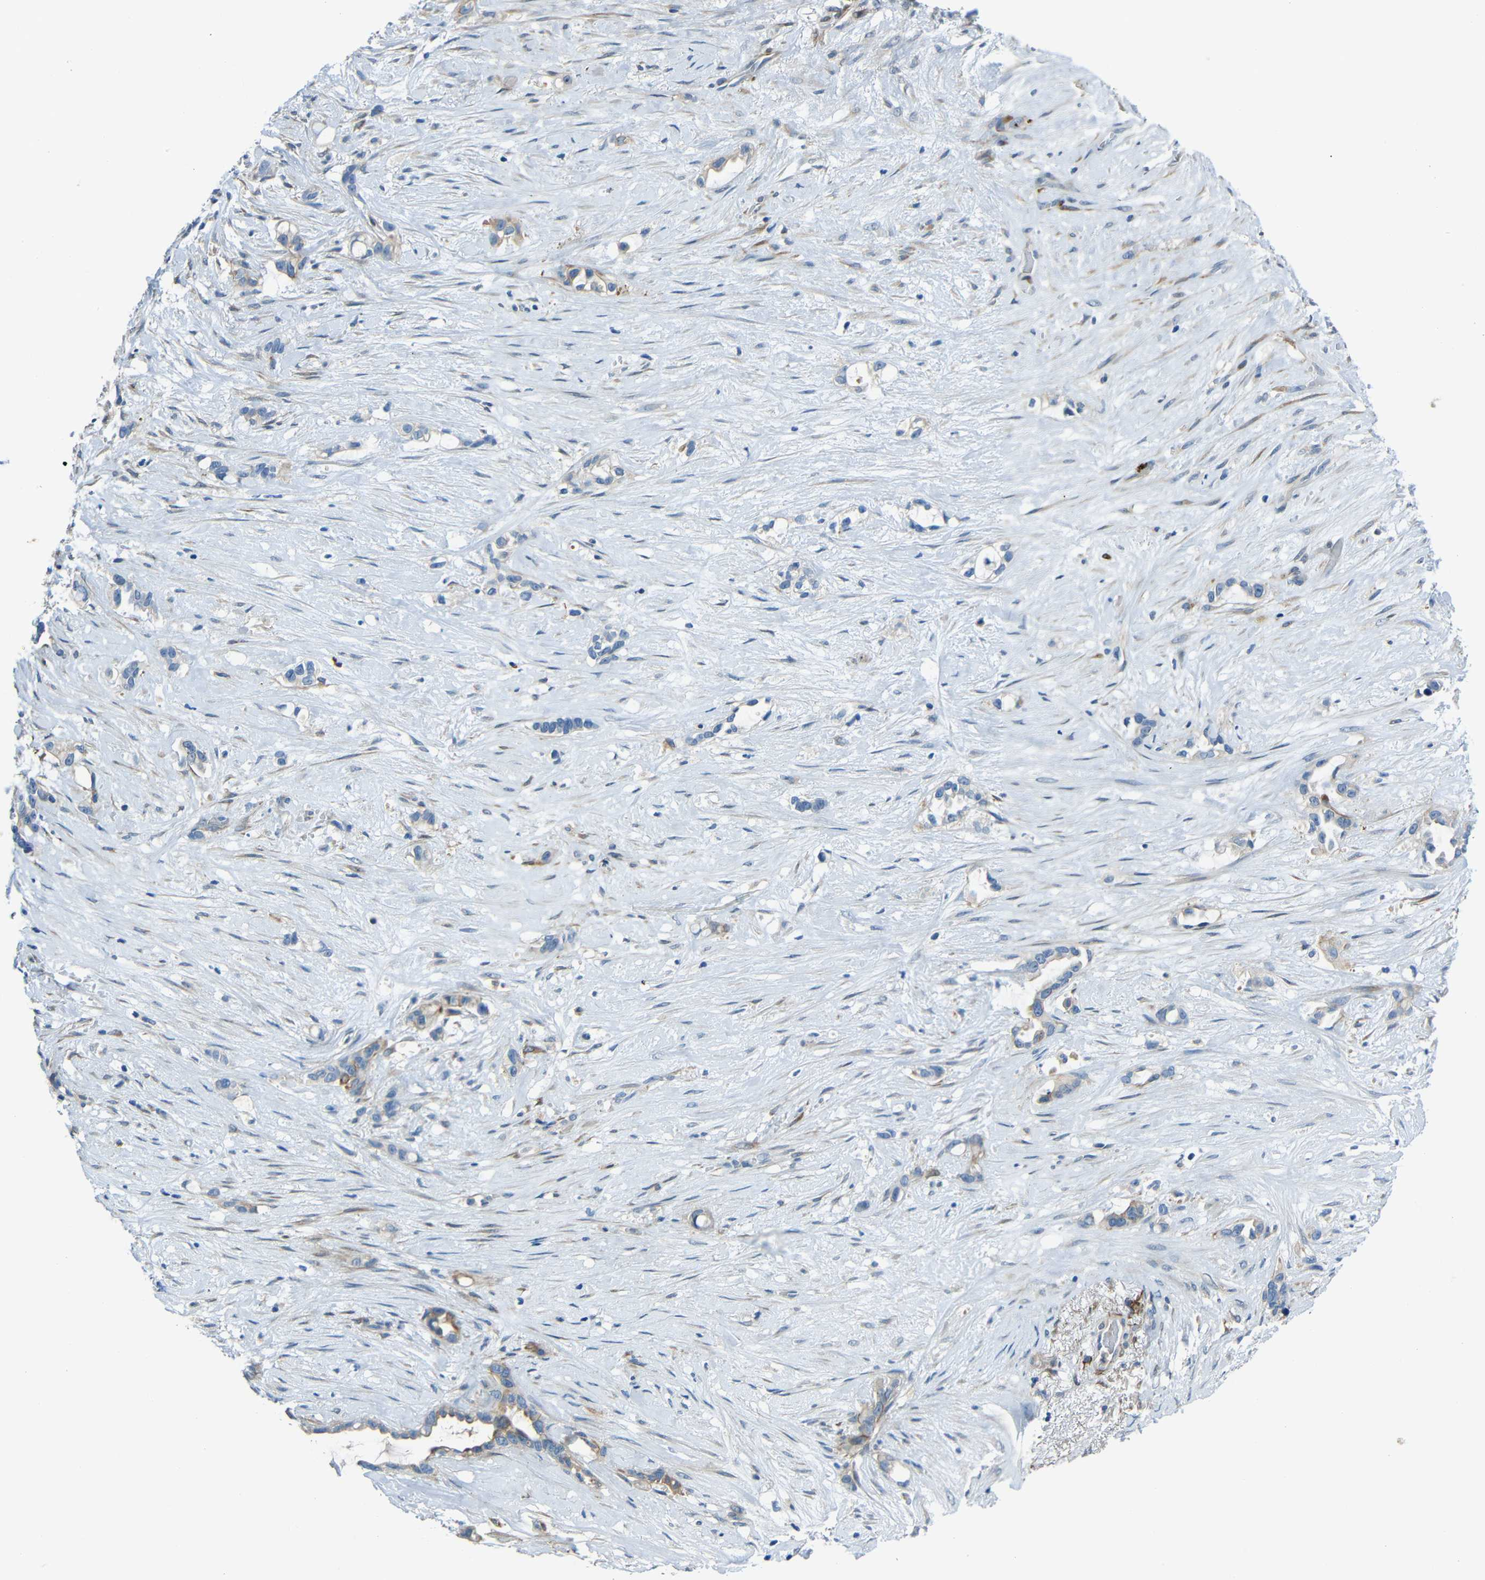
{"staining": {"intensity": "weak", "quantity": "25%-75%", "location": "cytoplasmic/membranous"}, "tissue": "liver cancer", "cell_type": "Tumor cells", "image_type": "cancer", "snomed": [{"axis": "morphology", "description": "Cholangiocarcinoma"}, {"axis": "topography", "description": "Liver"}], "caption": "Protein expression analysis of liver cancer (cholangiocarcinoma) shows weak cytoplasmic/membranous staining in approximately 25%-75% of tumor cells.", "gene": "DCLK1", "patient": {"sex": "female", "age": 65}}